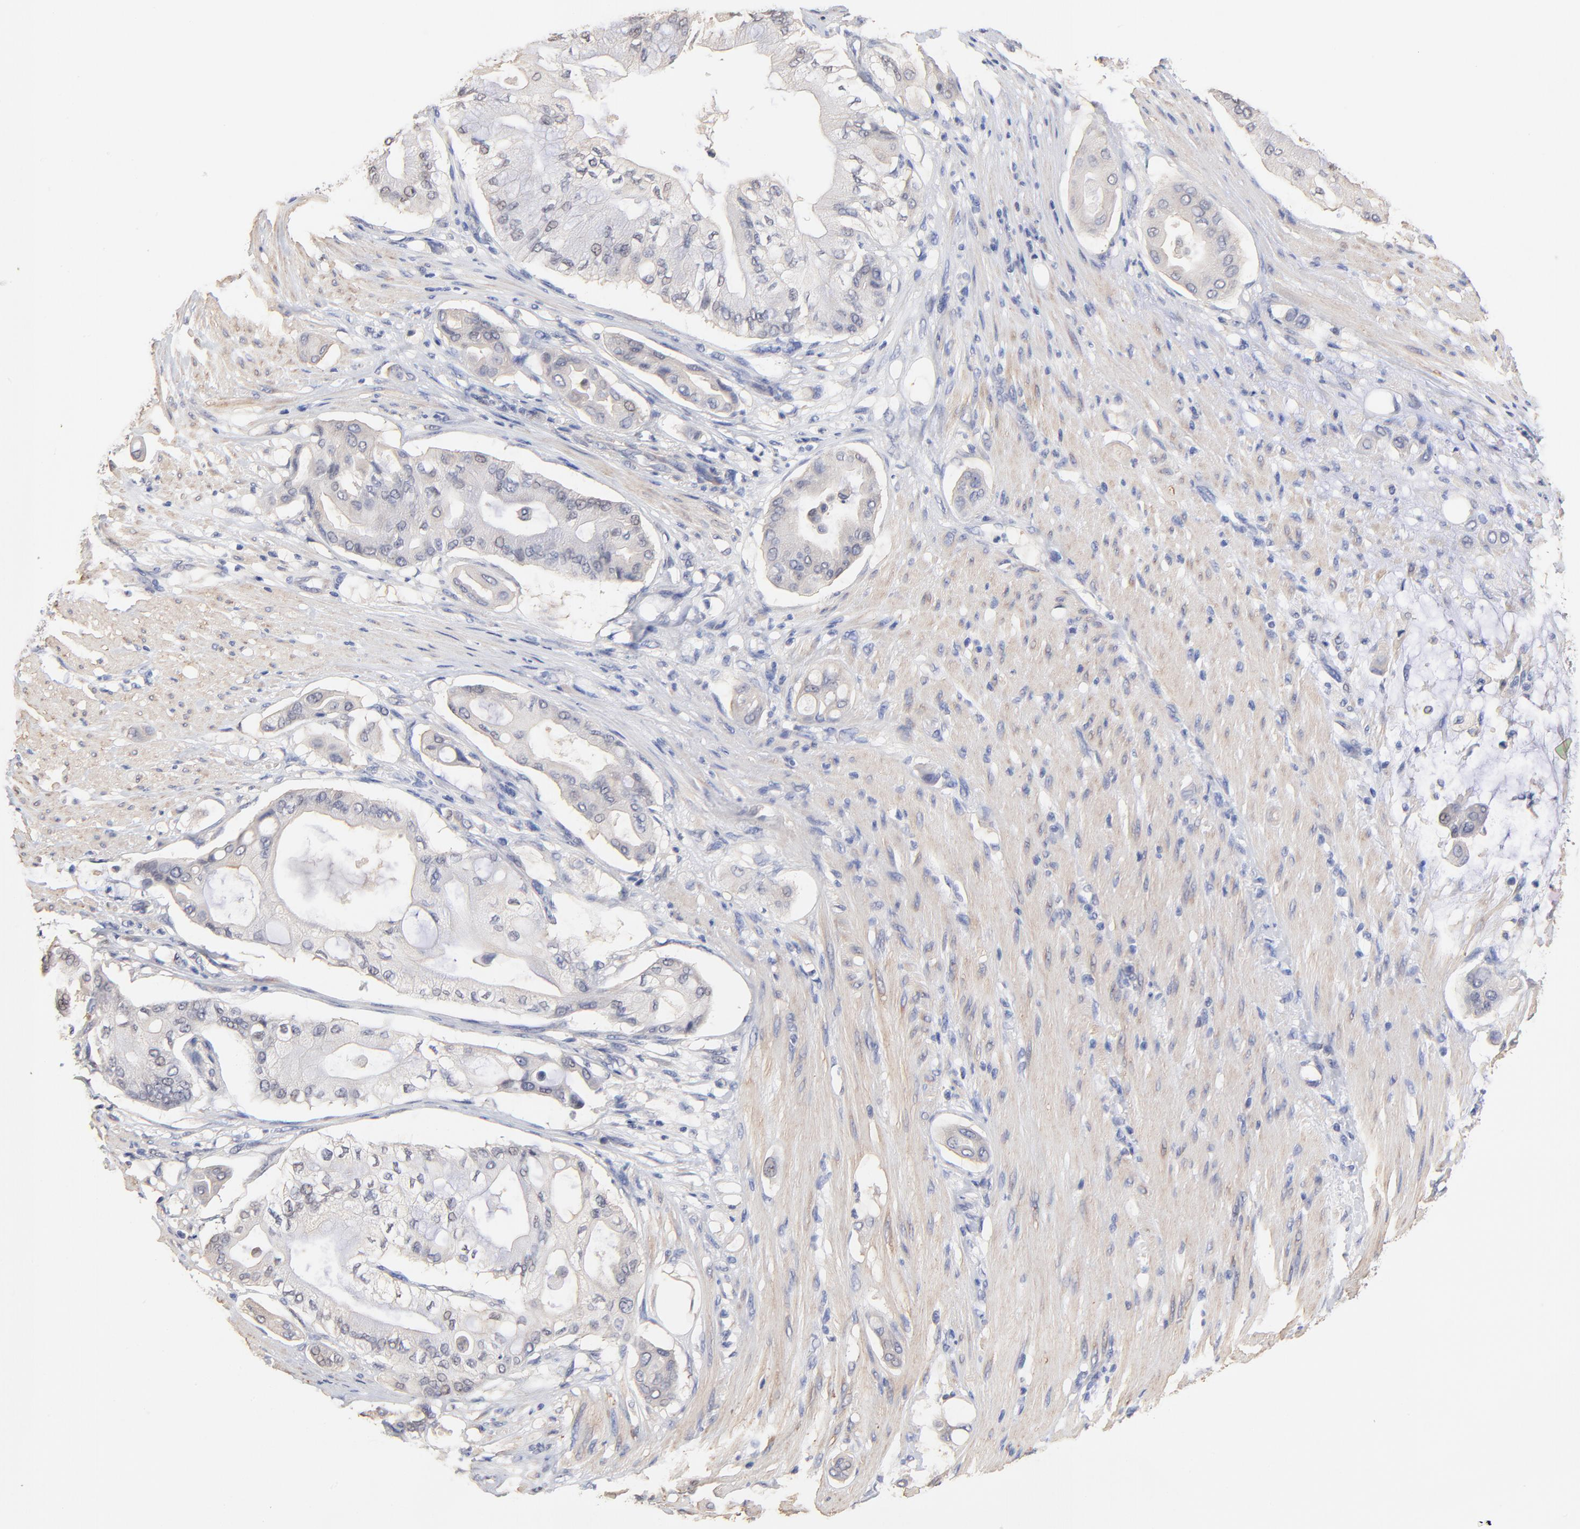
{"staining": {"intensity": "weak", "quantity": "<25%", "location": "cytoplasmic/membranous"}, "tissue": "pancreatic cancer", "cell_type": "Tumor cells", "image_type": "cancer", "snomed": [{"axis": "morphology", "description": "Adenocarcinoma, NOS"}, {"axis": "morphology", "description": "Adenocarcinoma, metastatic, NOS"}, {"axis": "topography", "description": "Lymph node"}, {"axis": "topography", "description": "Pancreas"}, {"axis": "topography", "description": "Duodenum"}], "caption": "Immunohistochemical staining of human pancreatic cancer shows no significant staining in tumor cells.", "gene": "TWNK", "patient": {"sex": "female", "age": 64}}